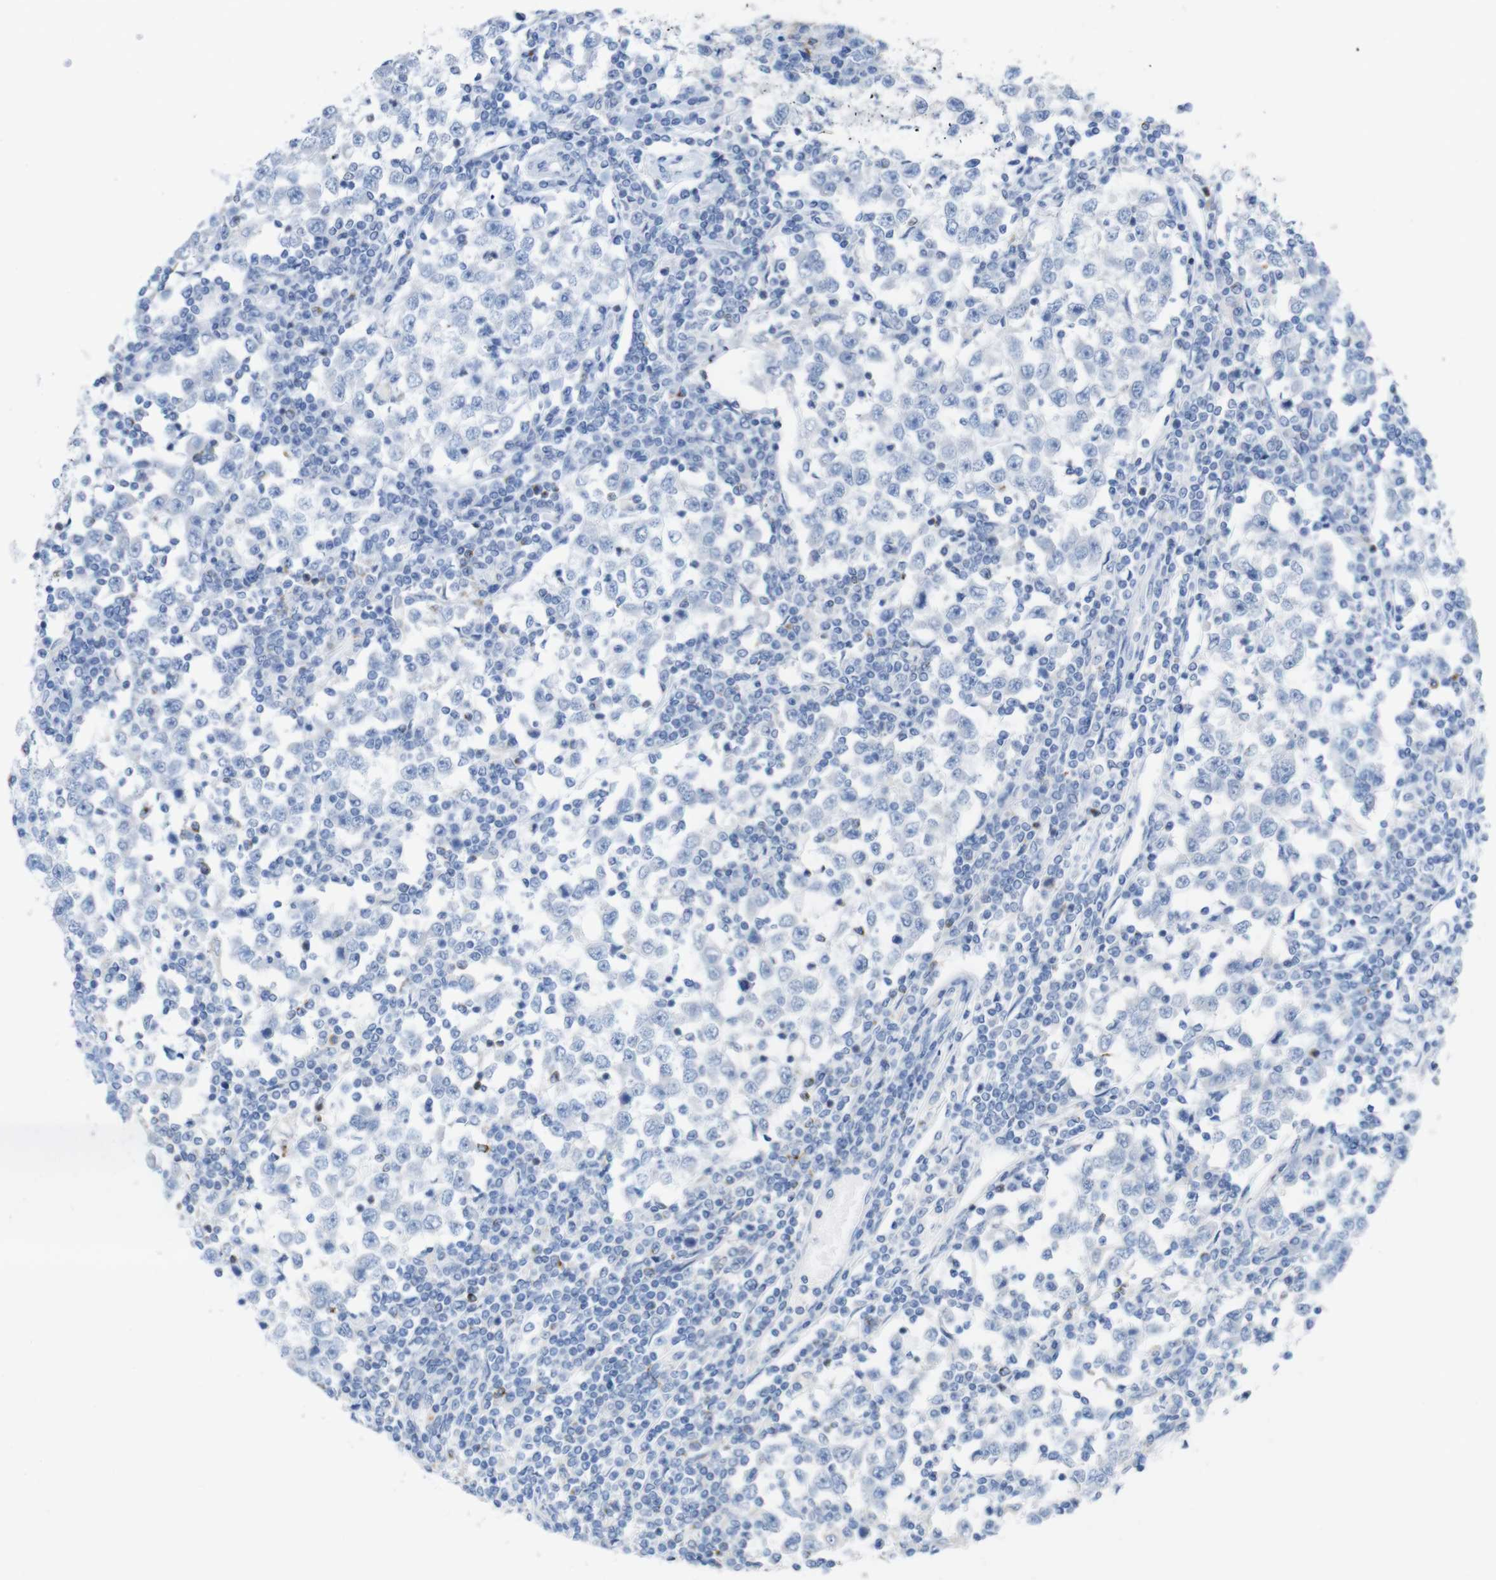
{"staining": {"intensity": "negative", "quantity": "none", "location": "none"}, "tissue": "testis cancer", "cell_type": "Tumor cells", "image_type": "cancer", "snomed": [{"axis": "morphology", "description": "Seminoma, NOS"}, {"axis": "topography", "description": "Testis"}], "caption": "An image of testis cancer (seminoma) stained for a protein displays no brown staining in tumor cells. The staining was performed using DAB (3,3'-diaminobenzidine) to visualize the protein expression in brown, while the nuclei were stained in blue with hematoxylin (Magnification: 20x).", "gene": "LAG3", "patient": {"sex": "male", "age": 65}}